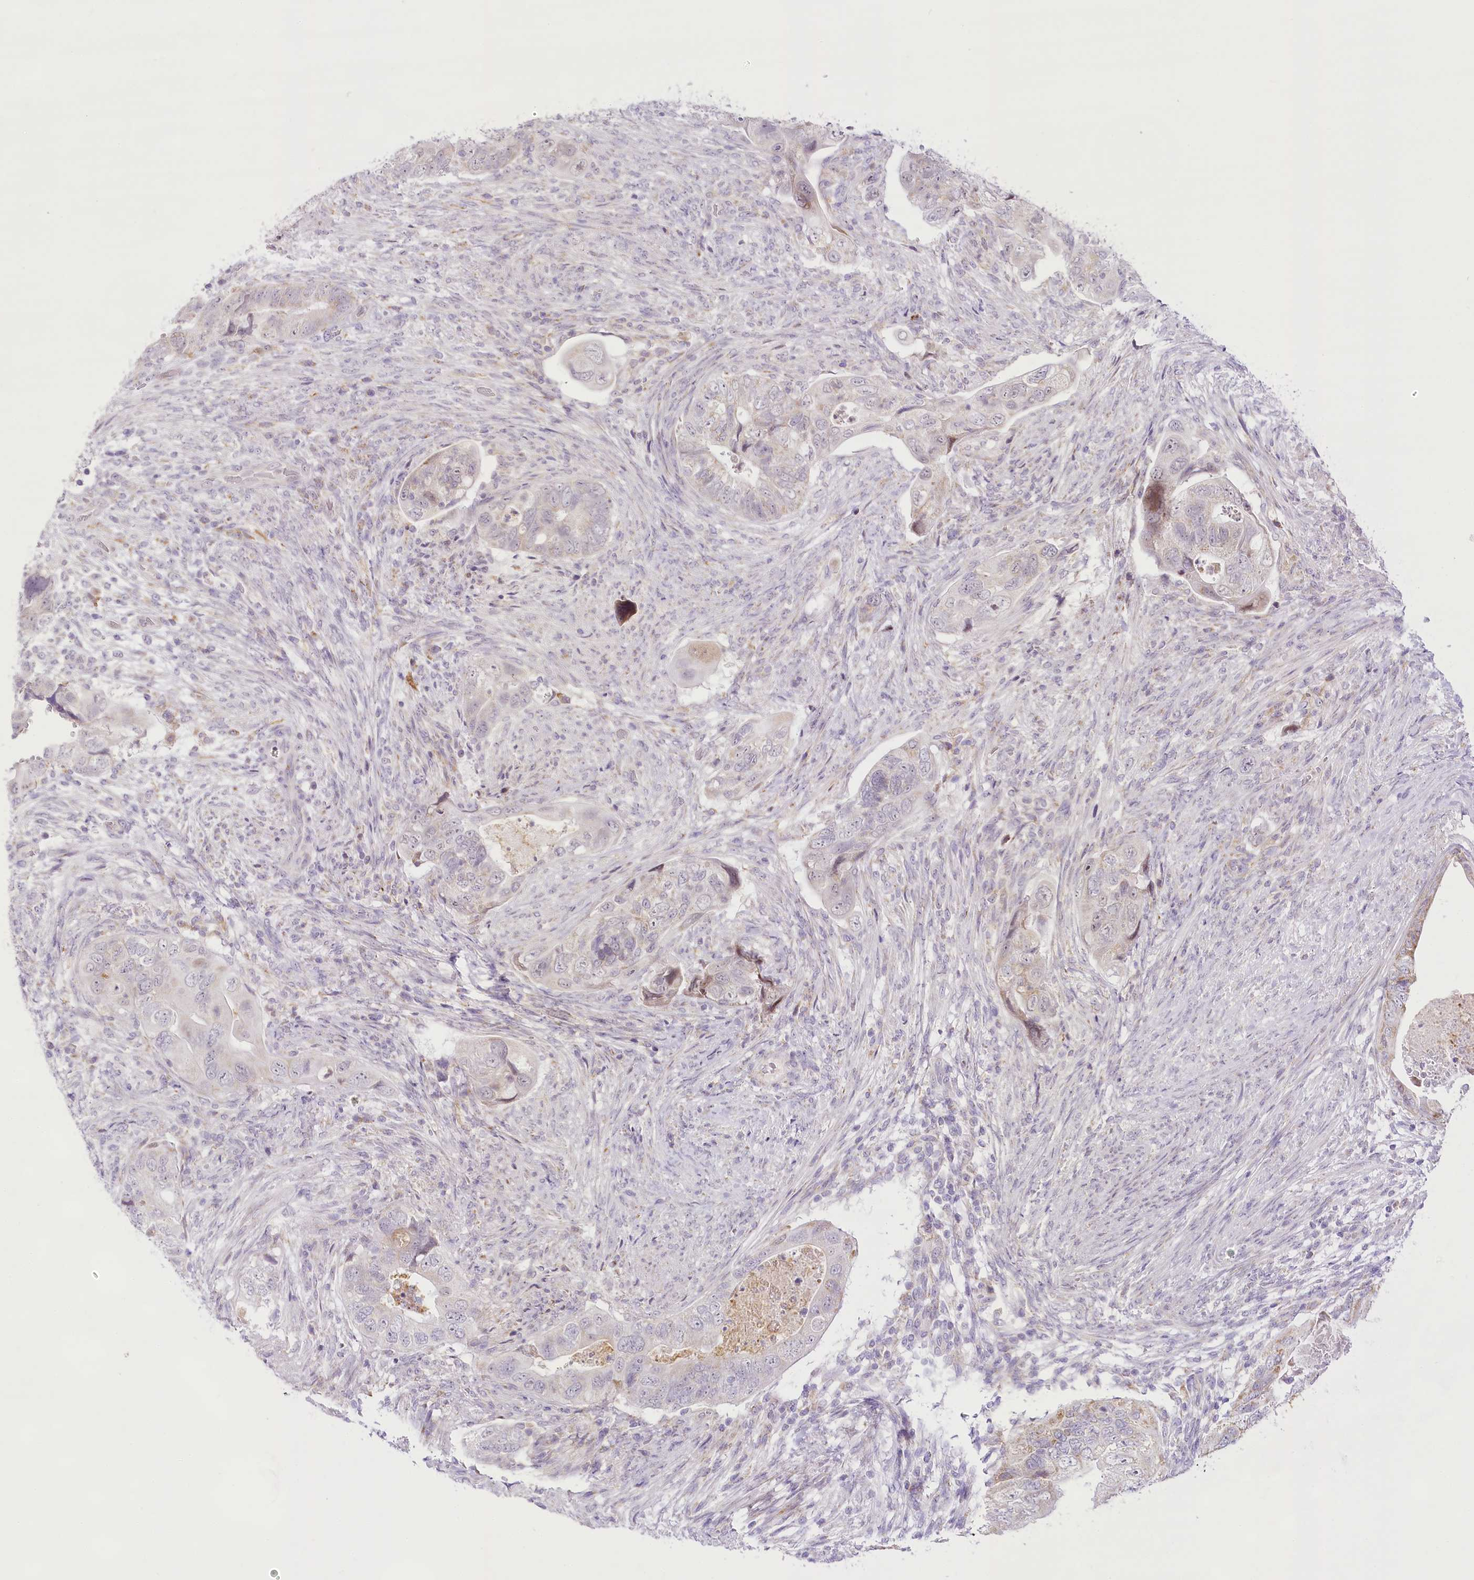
{"staining": {"intensity": "moderate", "quantity": "<25%", "location": "cytoplasmic/membranous"}, "tissue": "colorectal cancer", "cell_type": "Tumor cells", "image_type": "cancer", "snomed": [{"axis": "morphology", "description": "Adenocarcinoma, NOS"}, {"axis": "topography", "description": "Rectum"}], "caption": "Moderate cytoplasmic/membranous positivity for a protein is appreciated in about <25% of tumor cells of colorectal cancer using IHC.", "gene": "CCDC30", "patient": {"sex": "male", "age": 63}}